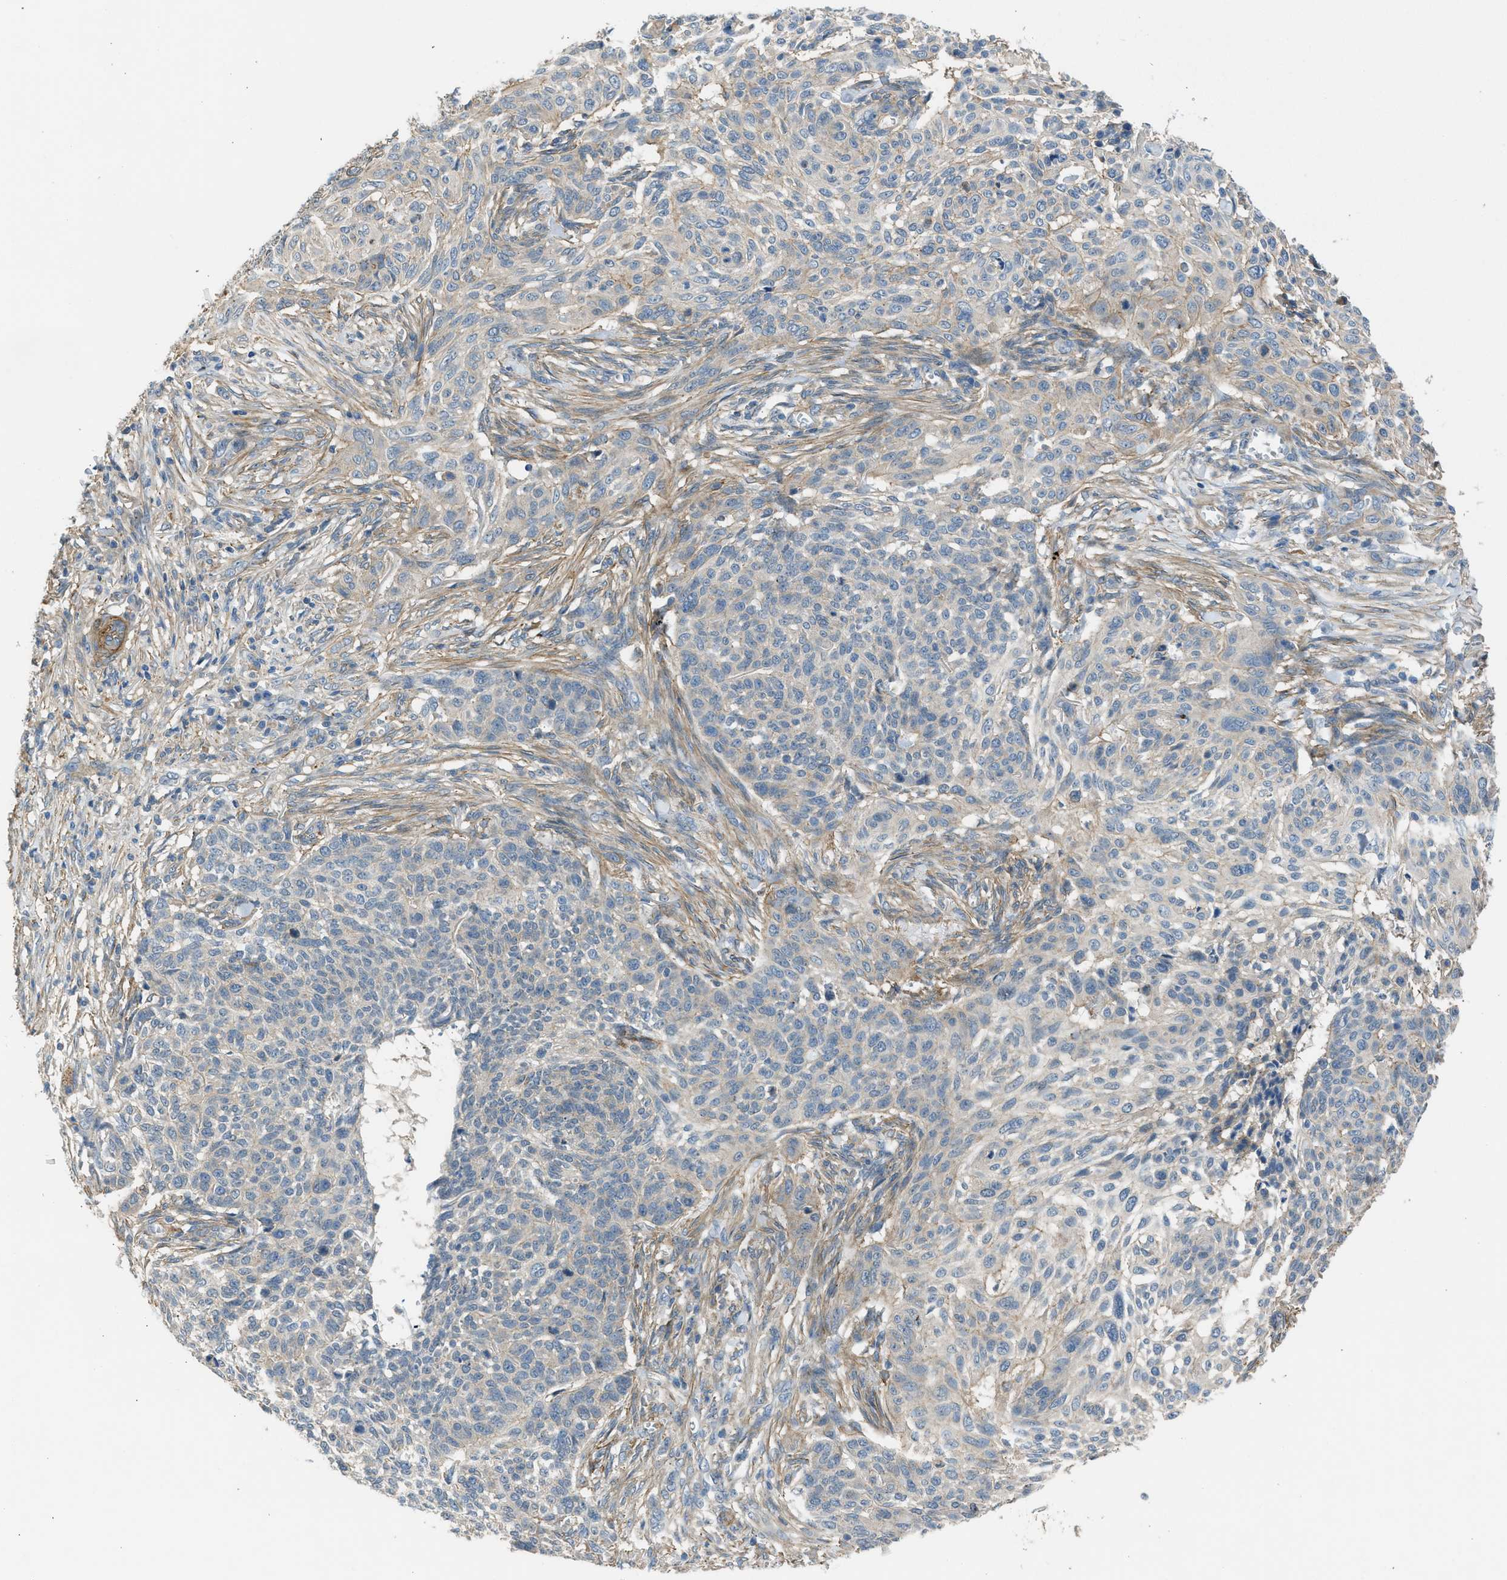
{"staining": {"intensity": "negative", "quantity": "none", "location": "none"}, "tissue": "skin cancer", "cell_type": "Tumor cells", "image_type": "cancer", "snomed": [{"axis": "morphology", "description": "Basal cell carcinoma"}, {"axis": "topography", "description": "Skin"}], "caption": "Human skin cancer (basal cell carcinoma) stained for a protein using immunohistochemistry shows no staining in tumor cells.", "gene": "PCNX3", "patient": {"sex": "male", "age": 85}}